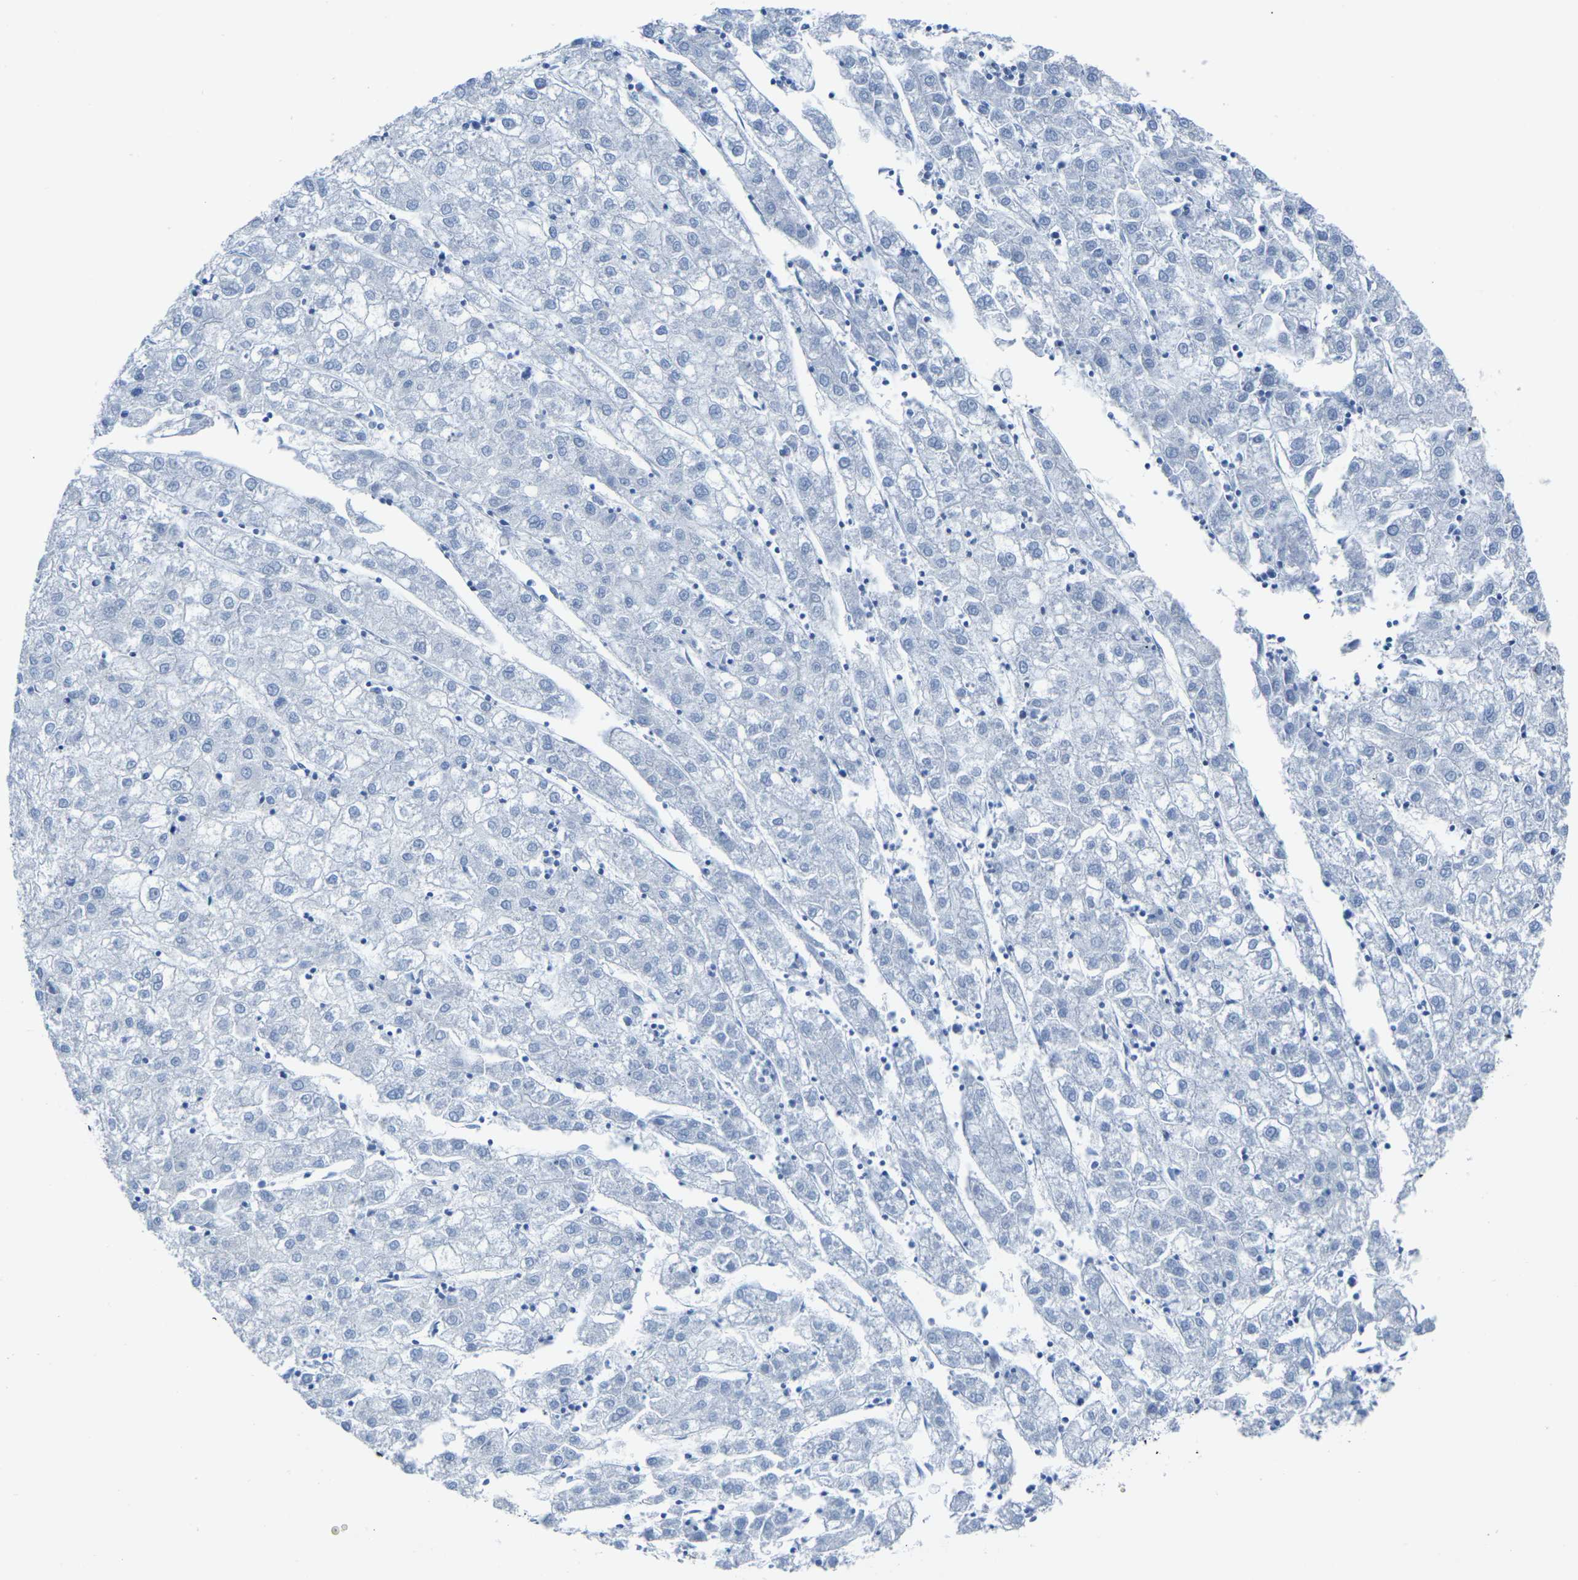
{"staining": {"intensity": "negative", "quantity": "none", "location": "none"}, "tissue": "liver cancer", "cell_type": "Tumor cells", "image_type": "cancer", "snomed": [{"axis": "morphology", "description": "Carcinoma, Hepatocellular, NOS"}, {"axis": "topography", "description": "Liver"}], "caption": "Human liver cancer stained for a protein using immunohistochemistry (IHC) displays no expression in tumor cells.", "gene": "TMEM204", "patient": {"sex": "male", "age": 72}}